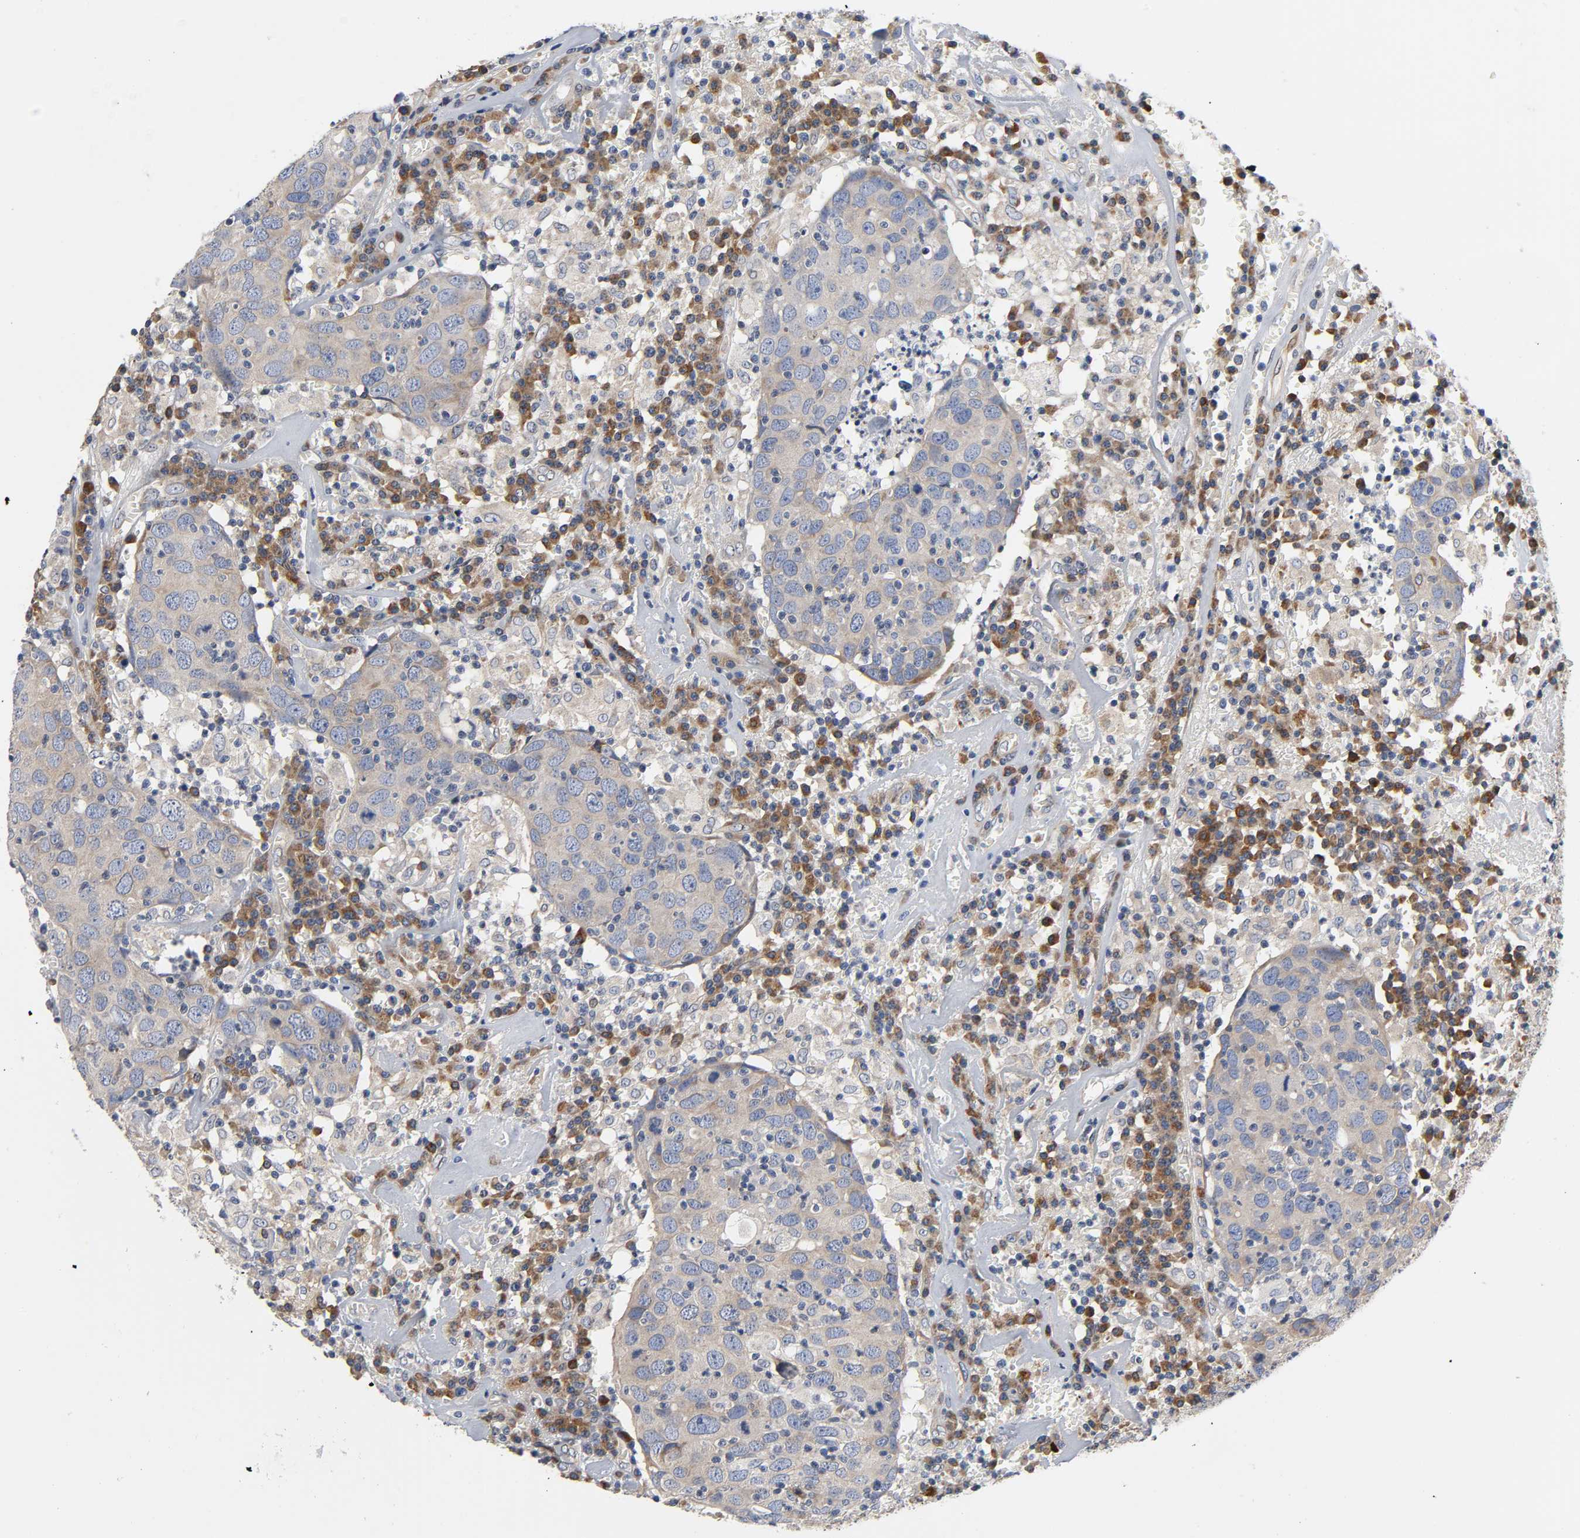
{"staining": {"intensity": "moderate", "quantity": "25%-75%", "location": "cytoplasmic/membranous"}, "tissue": "head and neck cancer", "cell_type": "Tumor cells", "image_type": "cancer", "snomed": [{"axis": "morphology", "description": "Adenocarcinoma, NOS"}, {"axis": "topography", "description": "Salivary gland"}, {"axis": "topography", "description": "Head-Neck"}], "caption": "DAB immunohistochemical staining of human adenocarcinoma (head and neck) exhibits moderate cytoplasmic/membranous protein expression in approximately 25%-75% of tumor cells.", "gene": "ASB6", "patient": {"sex": "female", "age": 65}}